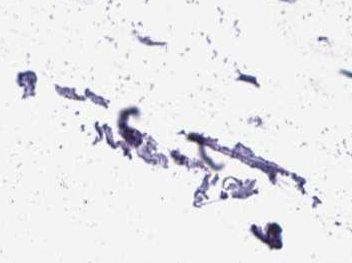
{"staining": {"intensity": "negative", "quantity": "none", "location": "none"}, "tissue": "adipose tissue", "cell_type": "Adipocytes", "image_type": "normal", "snomed": [{"axis": "morphology", "description": "Normal tissue, NOS"}, {"axis": "topography", "description": "Cartilage tissue"}, {"axis": "topography", "description": "Bronchus"}], "caption": "Immunohistochemistry (IHC) image of benign adipose tissue: adipose tissue stained with DAB (3,3'-diaminobenzidine) shows no significant protein staining in adipocytes.", "gene": "NPPA", "patient": {"sex": "male", "age": 64}}